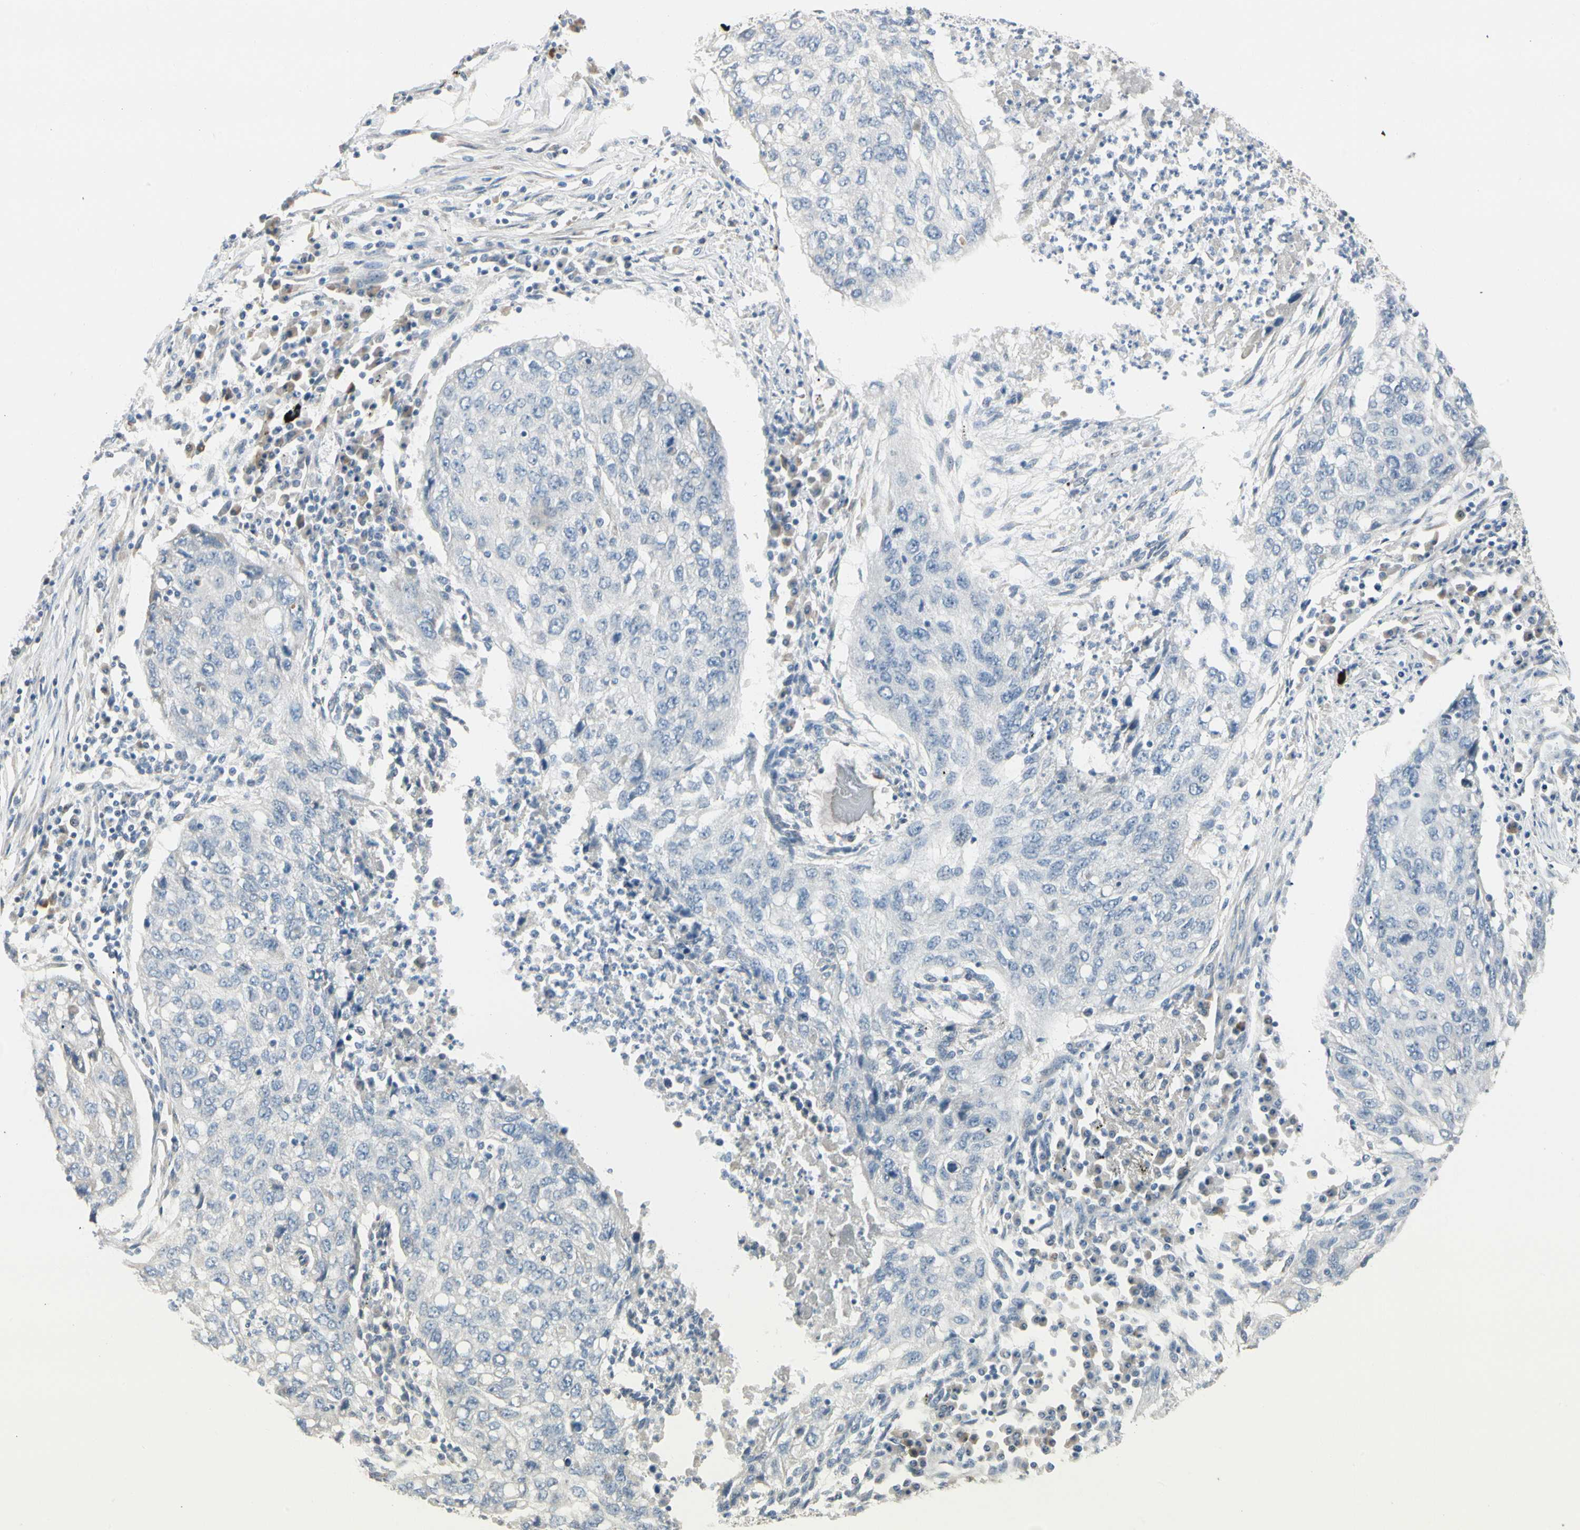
{"staining": {"intensity": "negative", "quantity": "none", "location": "none"}, "tissue": "lung cancer", "cell_type": "Tumor cells", "image_type": "cancer", "snomed": [{"axis": "morphology", "description": "Squamous cell carcinoma, NOS"}, {"axis": "topography", "description": "Lung"}], "caption": "This is an immunohistochemistry histopathology image of squamous cell carcinoma (lung). There is no expression in tumor cells.", "gene": "SPINK4", "patient": {"sex": "female", "age": 63}}